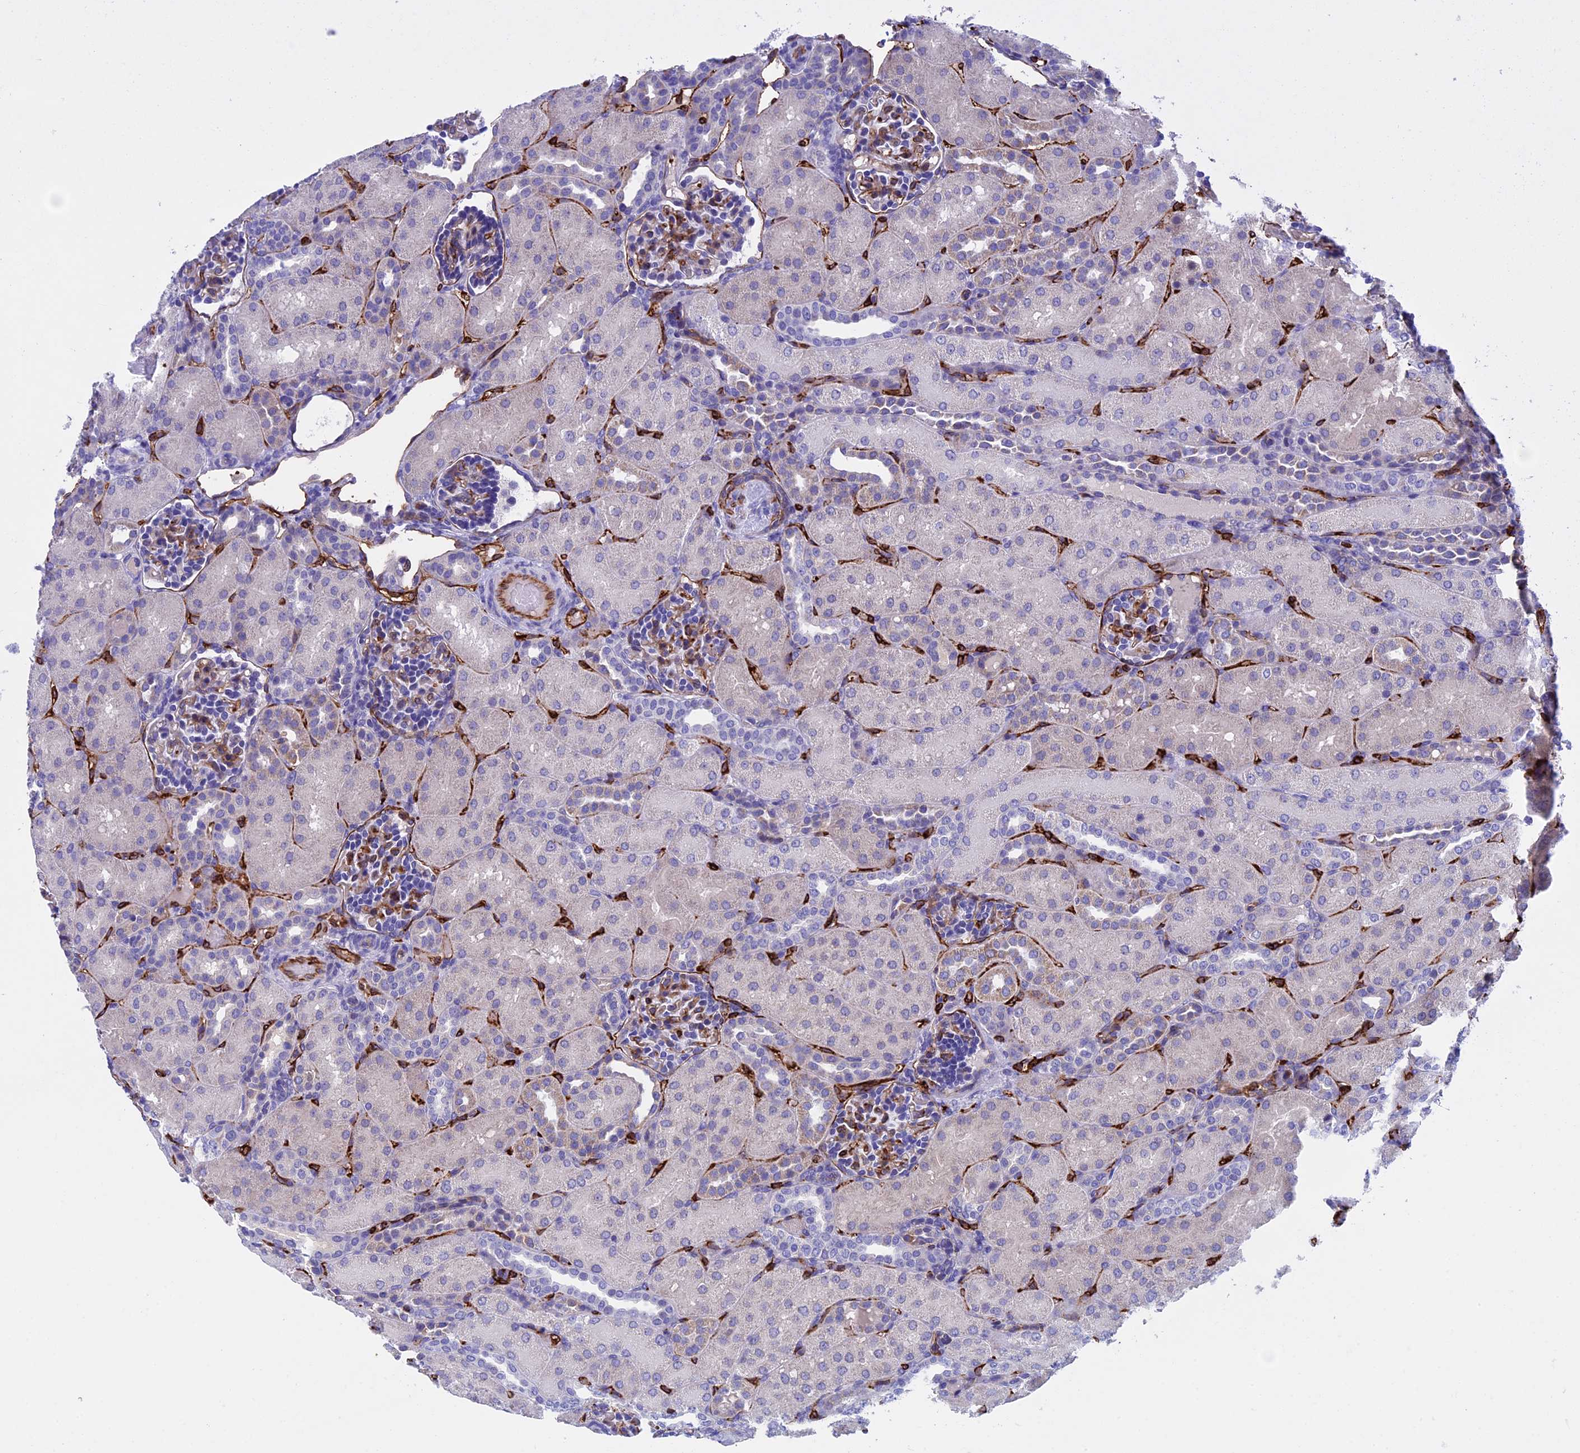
{"staining": {"intensity": "moderate", "quantity": "<25%", "location": "cytoplasmic/membranous"}, "tissue": "kidney", "cell_type": "Cells in glomeruli", "image_type": "normal", "snomed": [{"axis": "morphology", "description": "Normal tissue, NOS"}, {"axis": "topography", "description": "Kidney"}], "caption": "This micrograph exhibits immunohistochemistry staining of normal kidney, with low moderate cytoplasmic/membranous expression in approximately <25% of cells in glomeruli.", "gene": "INSYN1", "patient": {"sex": "male", "age": 1}}